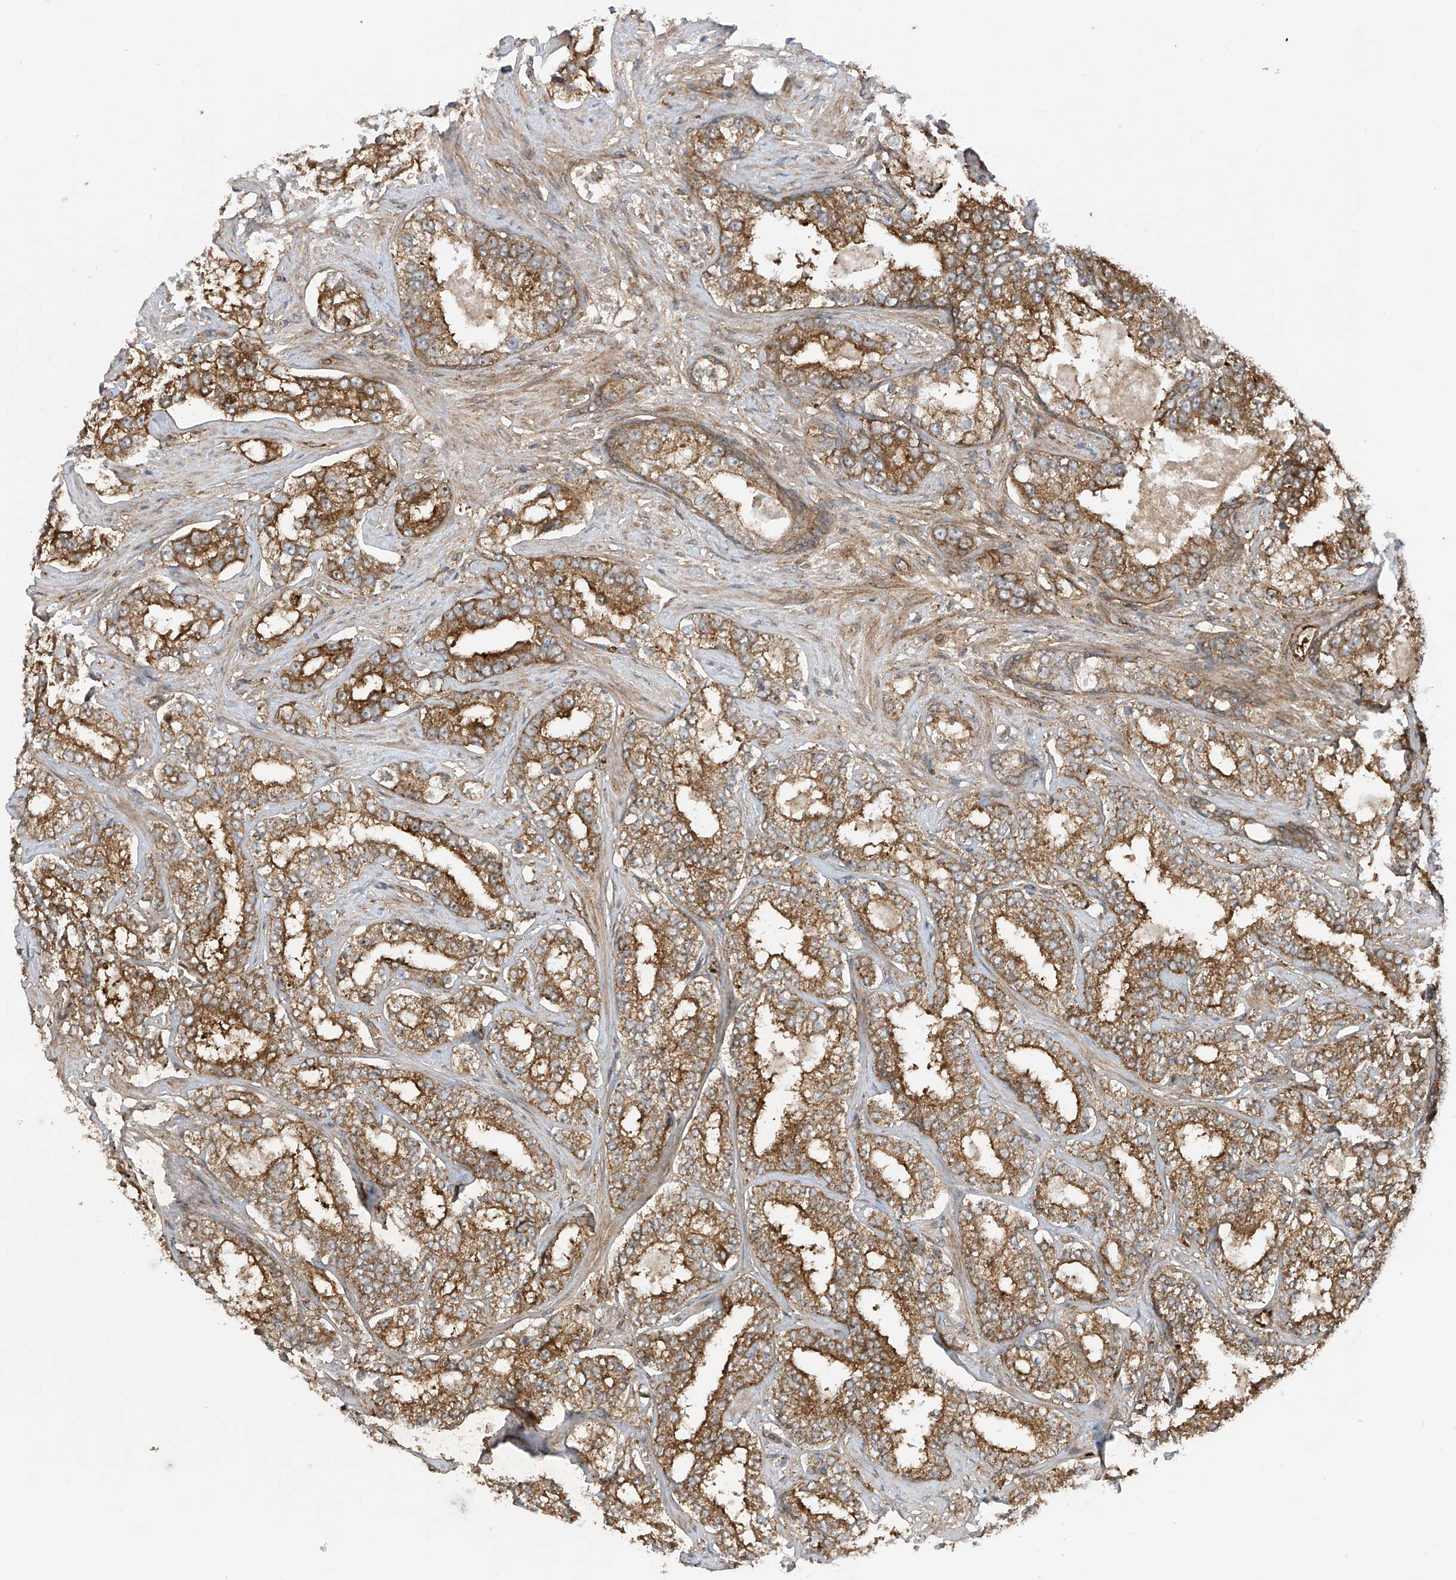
{"staining": {"intensity": "moderate", "quantity": ">75%", "location": "cytoplasmic/membranous"}, "tissue": "prostate cancer", "cell_type": "Tumor cells", "image_type": "cancer", "snomed": [{"axis": "morphology", "description": "Normal tissue, NOS"}, {"axis": "morphology", "description": "Adenocarcinoma, High grade"}, {"axis": "topography", "description": "Prostate"}], "caption": "Immunohistochemistry histopathology image of neoplastic tissue: prostate cancer (adenocarcinoma (high-grade)) stained using IHC exhibits medium levels of moderate protein expression localized specifically in the cytoplasmic/membranous of tumor cells, appearing as a cytoplasmic/membranous brown color.", "gene": "REPS1", "patient": {"sex": "male", "age": 83}}